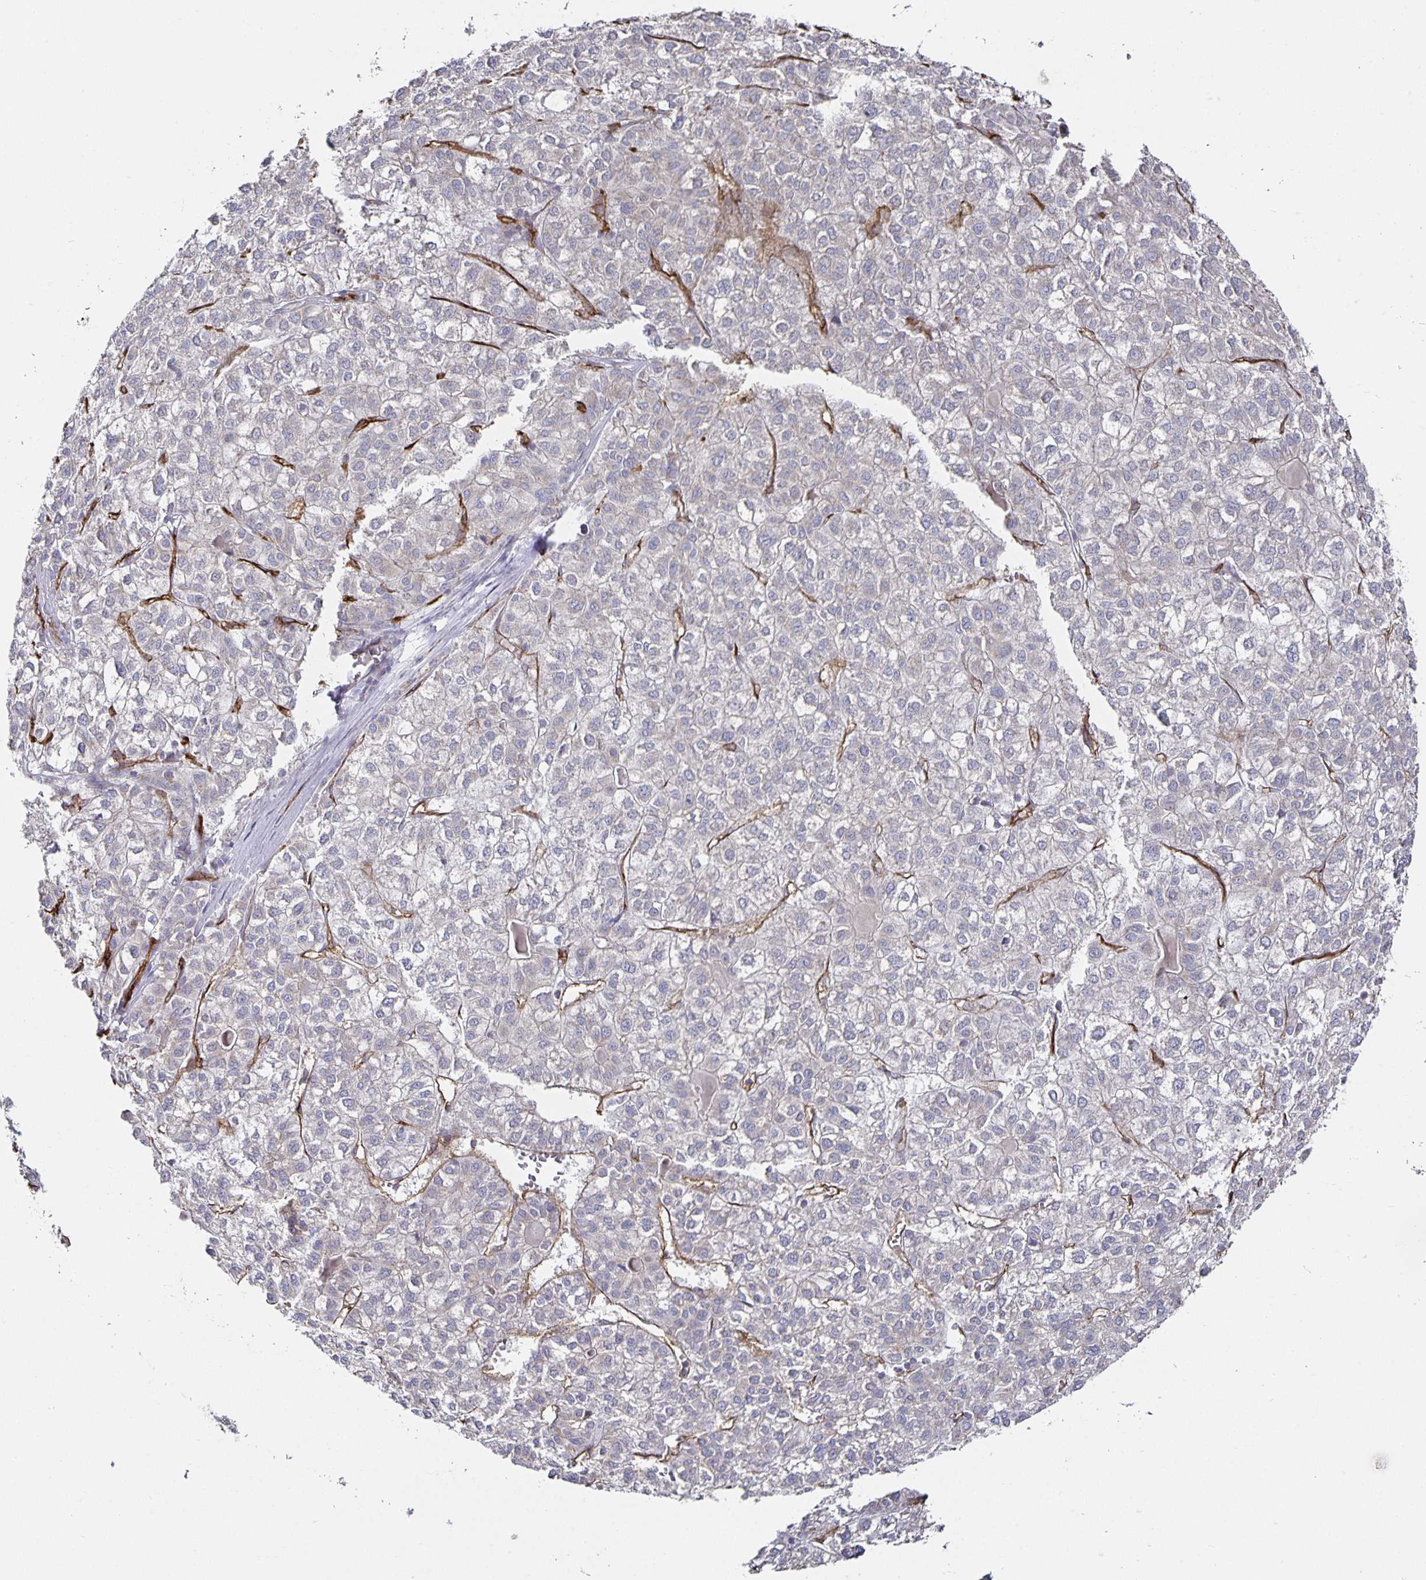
{"staining": {"intensity": "negative", "quantity": "none", "location": "none"}, "tissue": "liver cancer", "cell_type": "Tumor cells", "image_type": "cancer", "snomed": [{"axis": "morphology", "description": "Carcinoma, Hepatocellular, NOS"}, {"axis": "topography", "description": "Liver"}], "caption": "Tumor cells show no significant staining in liver hepatocellular carcinoma.", "gene": "PODXL", "patient": {"sex": "female", "age": 43}}